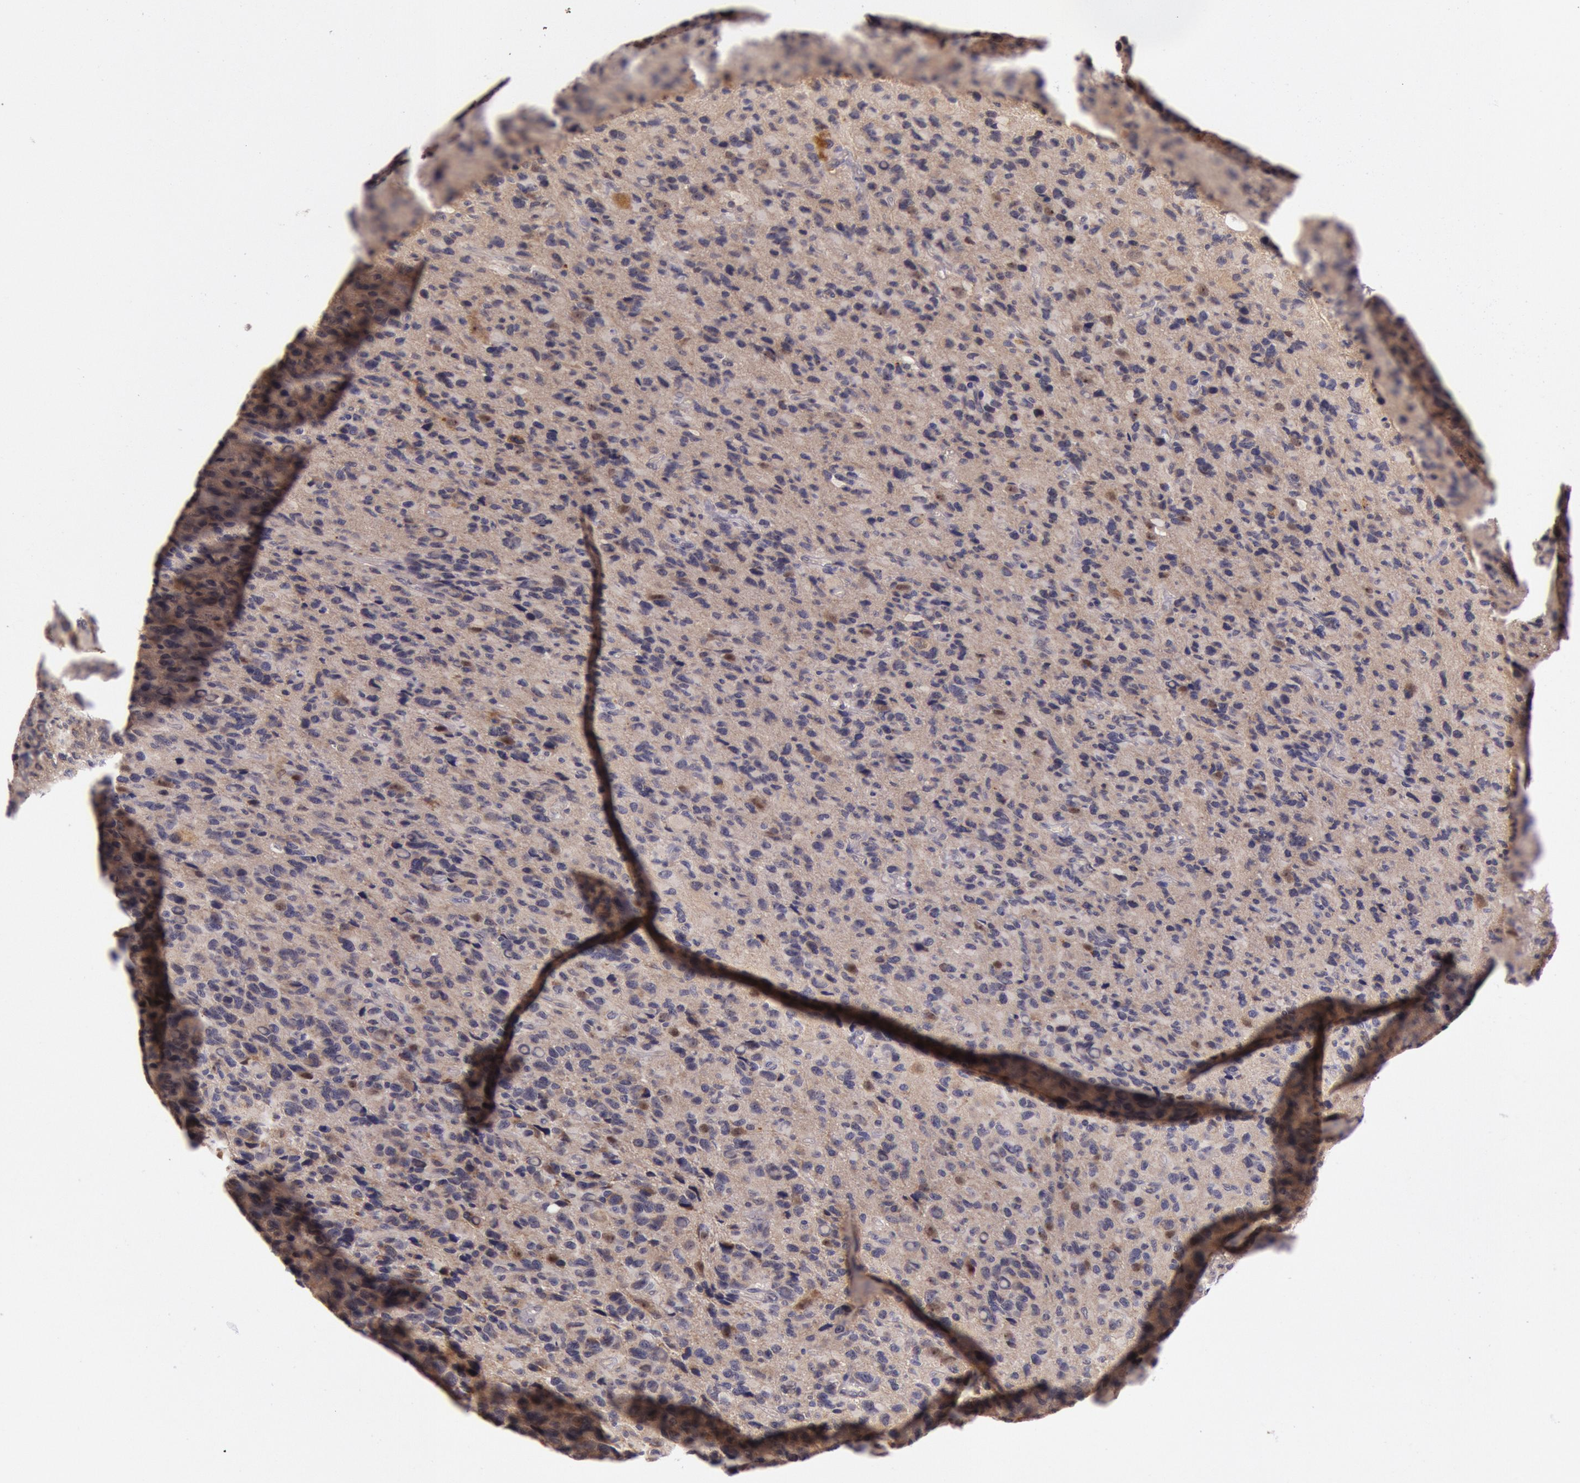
{"staining": {"intensity": "strong", "quantity": ">75%", "location": "cytoplasmic/membranous"}, "tissue": "glioma", "cell_type": "Tumor cells", "image_type": "cancer", "snomed": [{"axis": "morphology", "description": "Glioma, malignant, High grade"}, {"axis": "topography", "description": "Brain"}], "caption": "This is a histology image of immunohistochemistry (IHC) staining of malignant glioma (high-grade), which shows strong staining in the cytoplasmic/membranous of tumor cells.", "gene": "CDK16", "patient": {"sex": "male", "age": 77}}